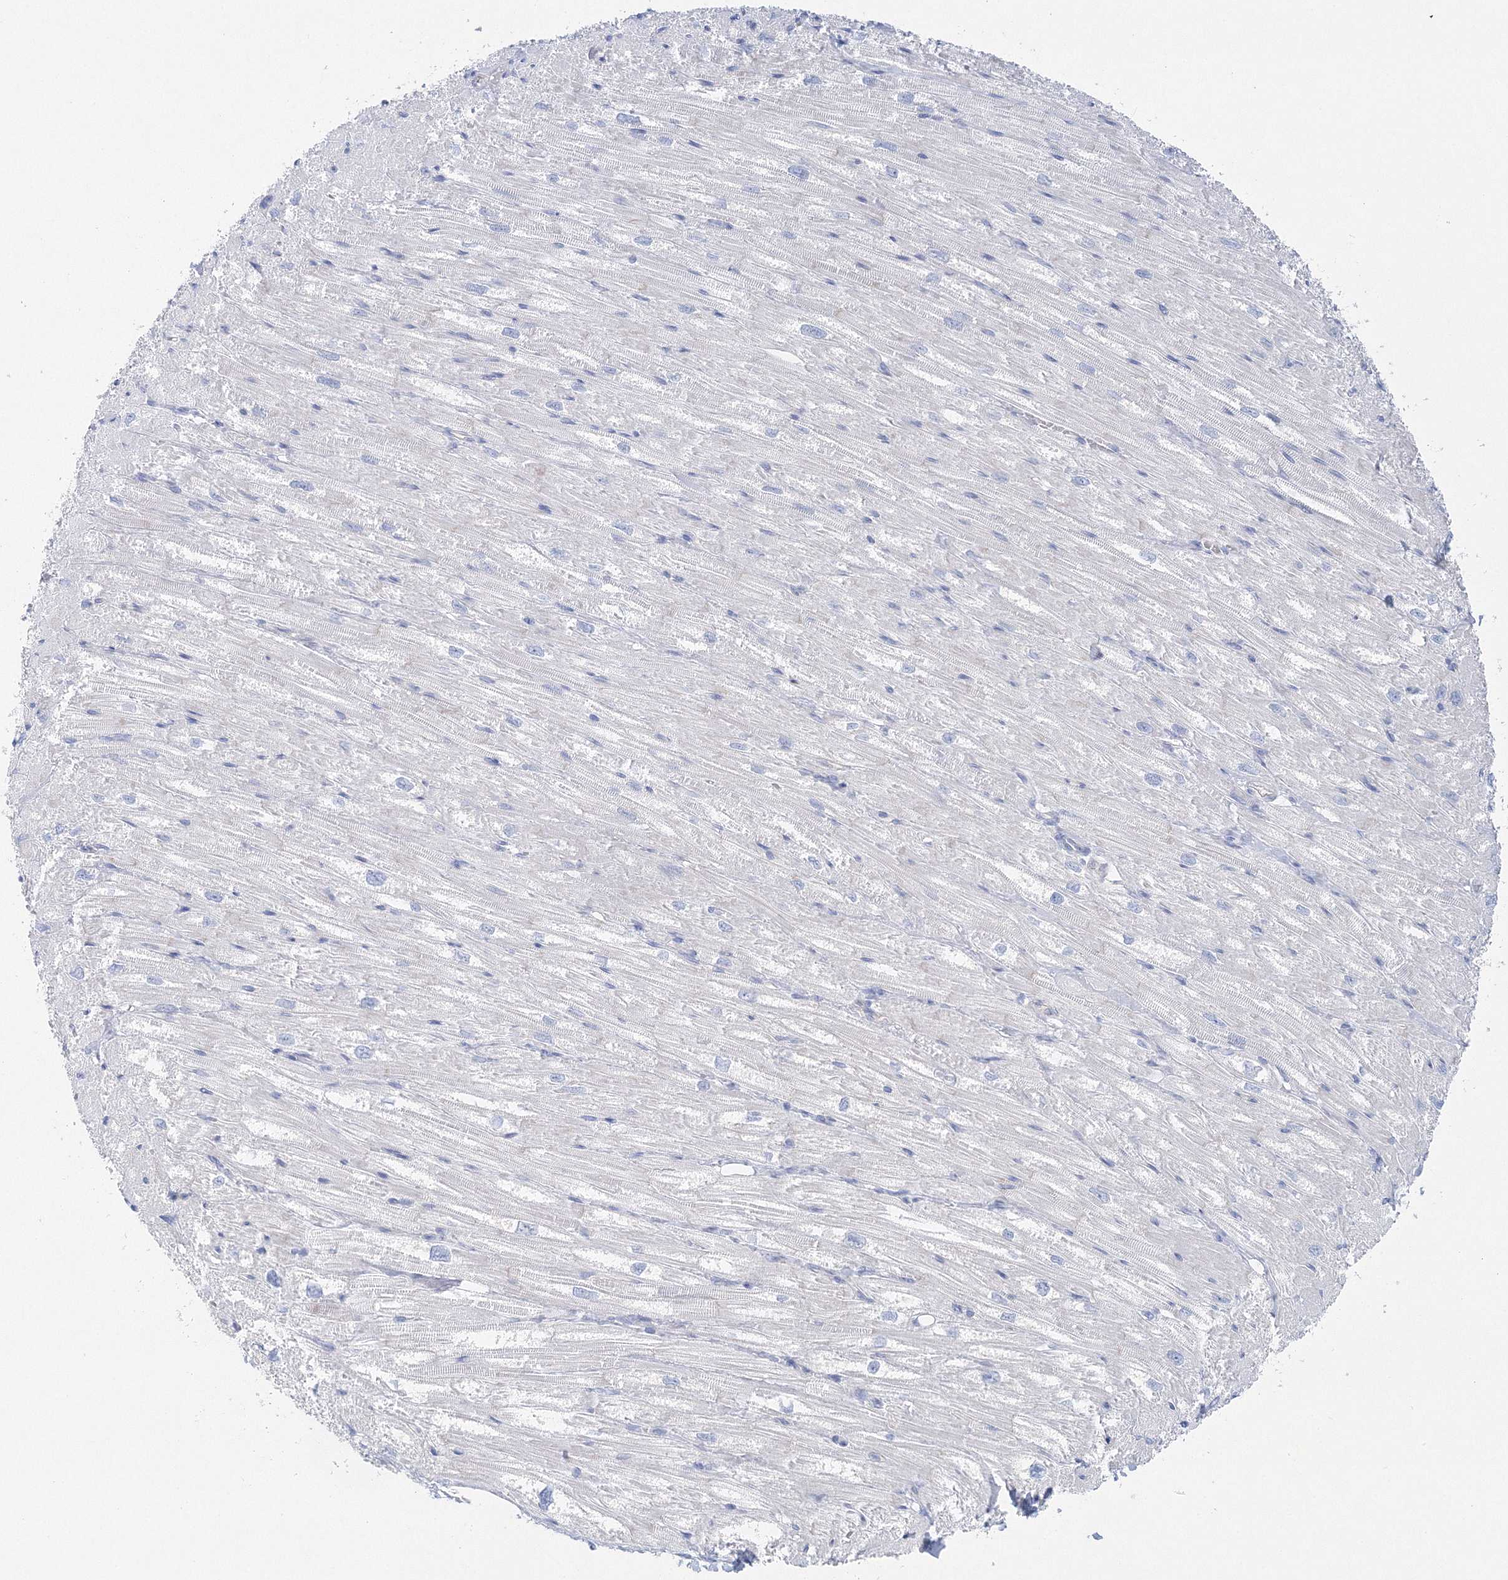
{"staining": {"intensity": "negative", "quantity": "none", "location": "none"}, "tissue": "heart muscle", "cell_type": "Cardiomyocytes", "image_type": "normal", "snomed": [{"axis": "morphology", "description": "Normal tissue, NOS"}, {"axis": "topography", "description": "Heart"}], "caption": "High magnification brightfield microscopy of benign heart muscle stained with DAB (brown) and counterstained with hematoxylin (blue): cardiomyocytes show no significant staining.", "gene": "HMGCS1", "patient": {"sex": "male", "age": 50}}